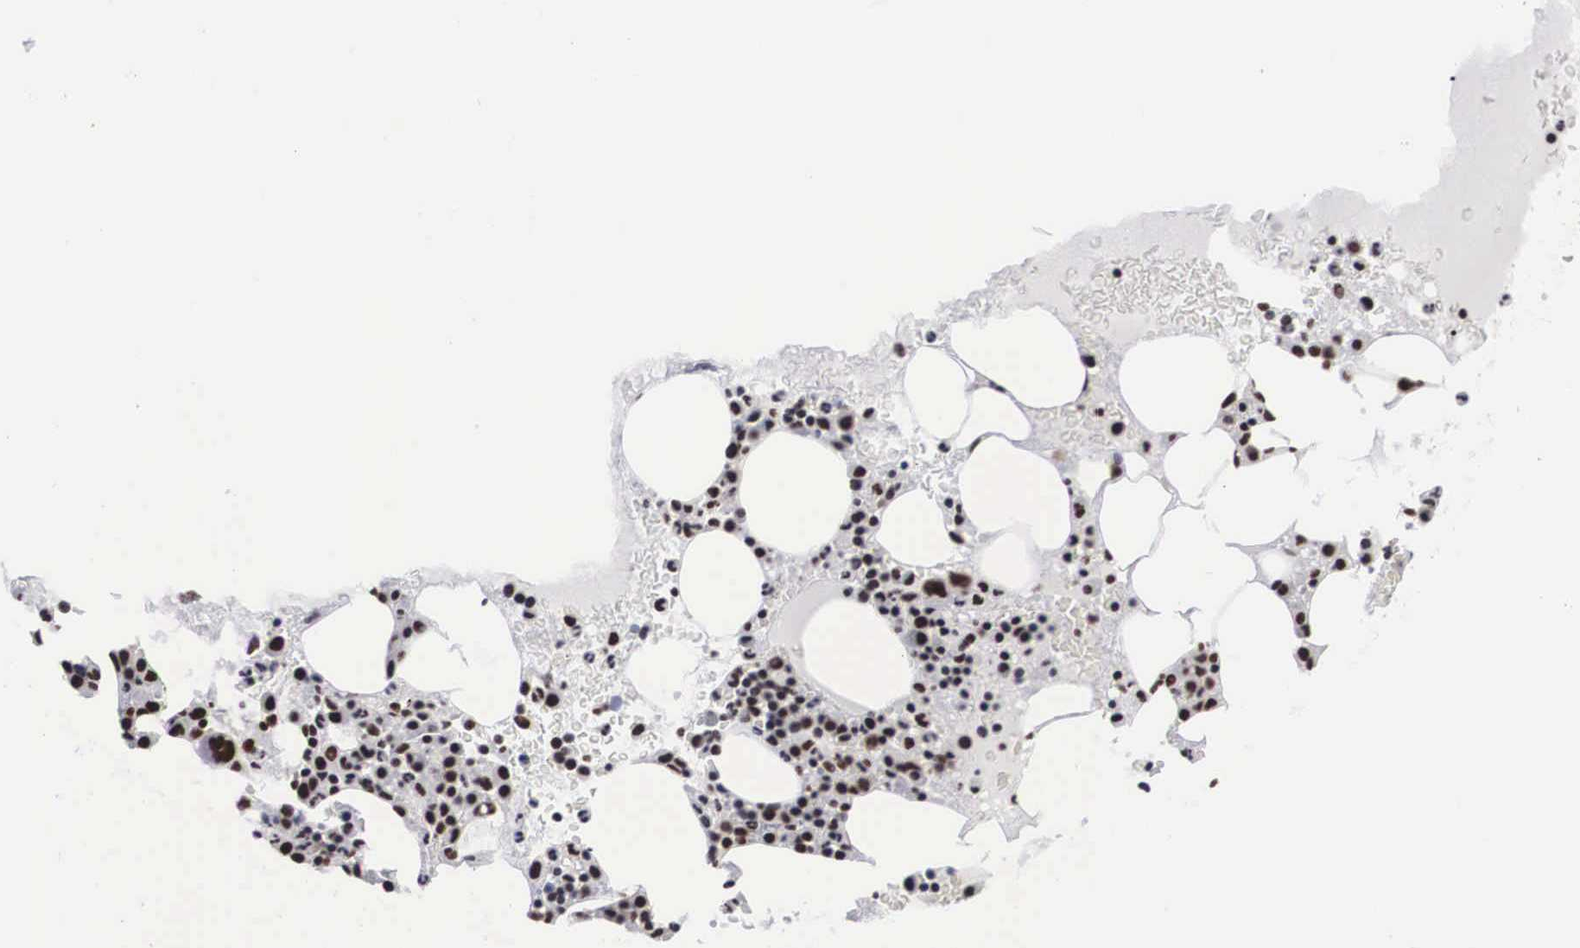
{"staining": {"intensity": "moderate", "quantity": ">75%", "location": "nuclear"}, "tissue": "bone marrow", "cell_type": "Hematopoietic cells", "image_type": "normal", "snomed": [{"axis": "morphology", "description": "Normal tissue, NOS"}, {"axis": "topography", "description": "Bone marrow"}], "caption": "Immunohistochemistry of benign bone marrow reveals medium levels of moderate nuclear expression in approximately >75% of hematopoietic cells.", "gene": "ACIN1", "patient": {"sex": "female", "age": 88}}